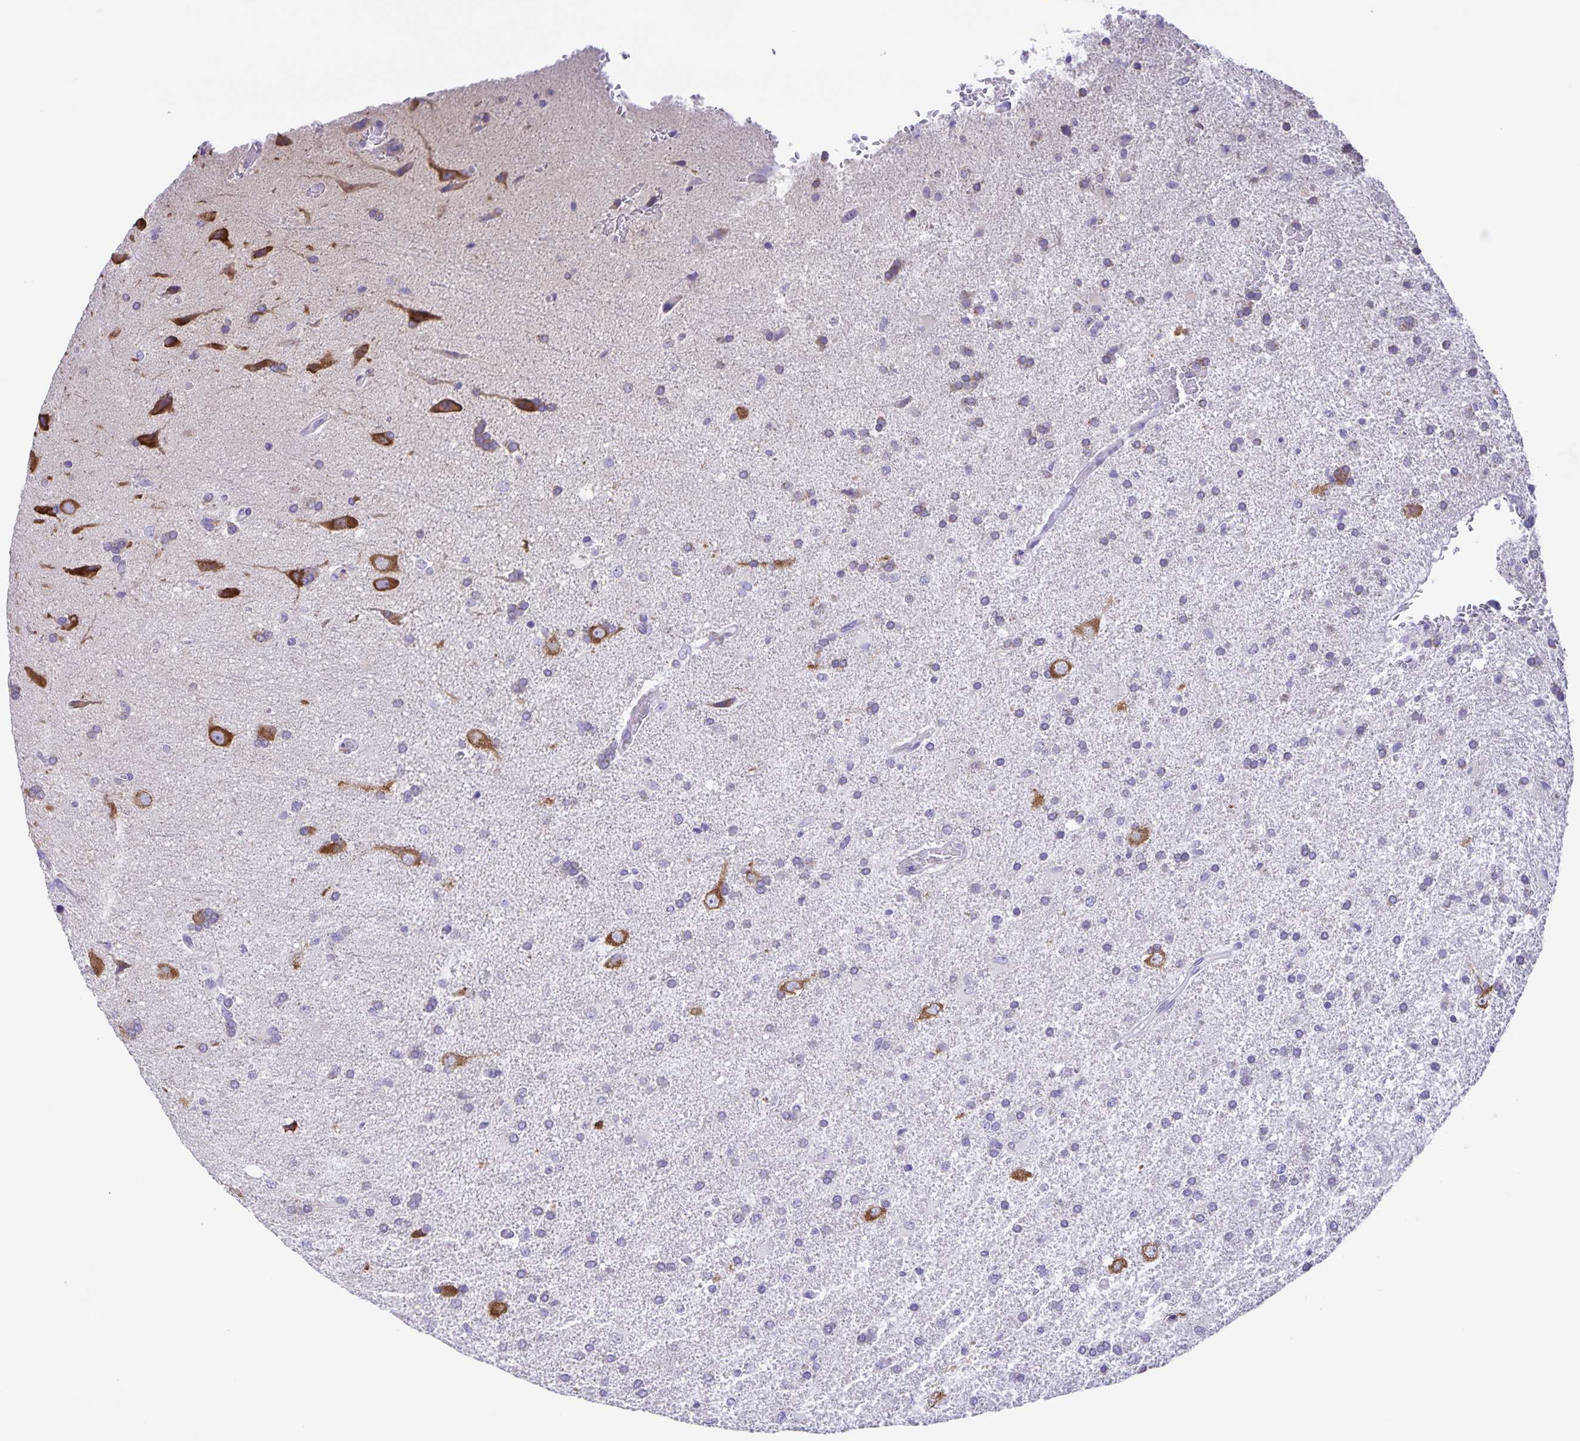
{"staining": {"intensity": "negative", "quantity": "none", "location": "none"}, "tissue": "glioma", "cell_type": "Tumor cells", "image_type": "cancer", "snomed": [{"axis": "morphology", "description": "Glioma, malignant, High grade"}, {"axis": "topography", "description": "Brain"}], "caption": "Photomicrograph shows no protein expression in tumor cells of glioma tissue.", "gene": "CAPSL", "patient": {"sex": "male", "age": 68}}